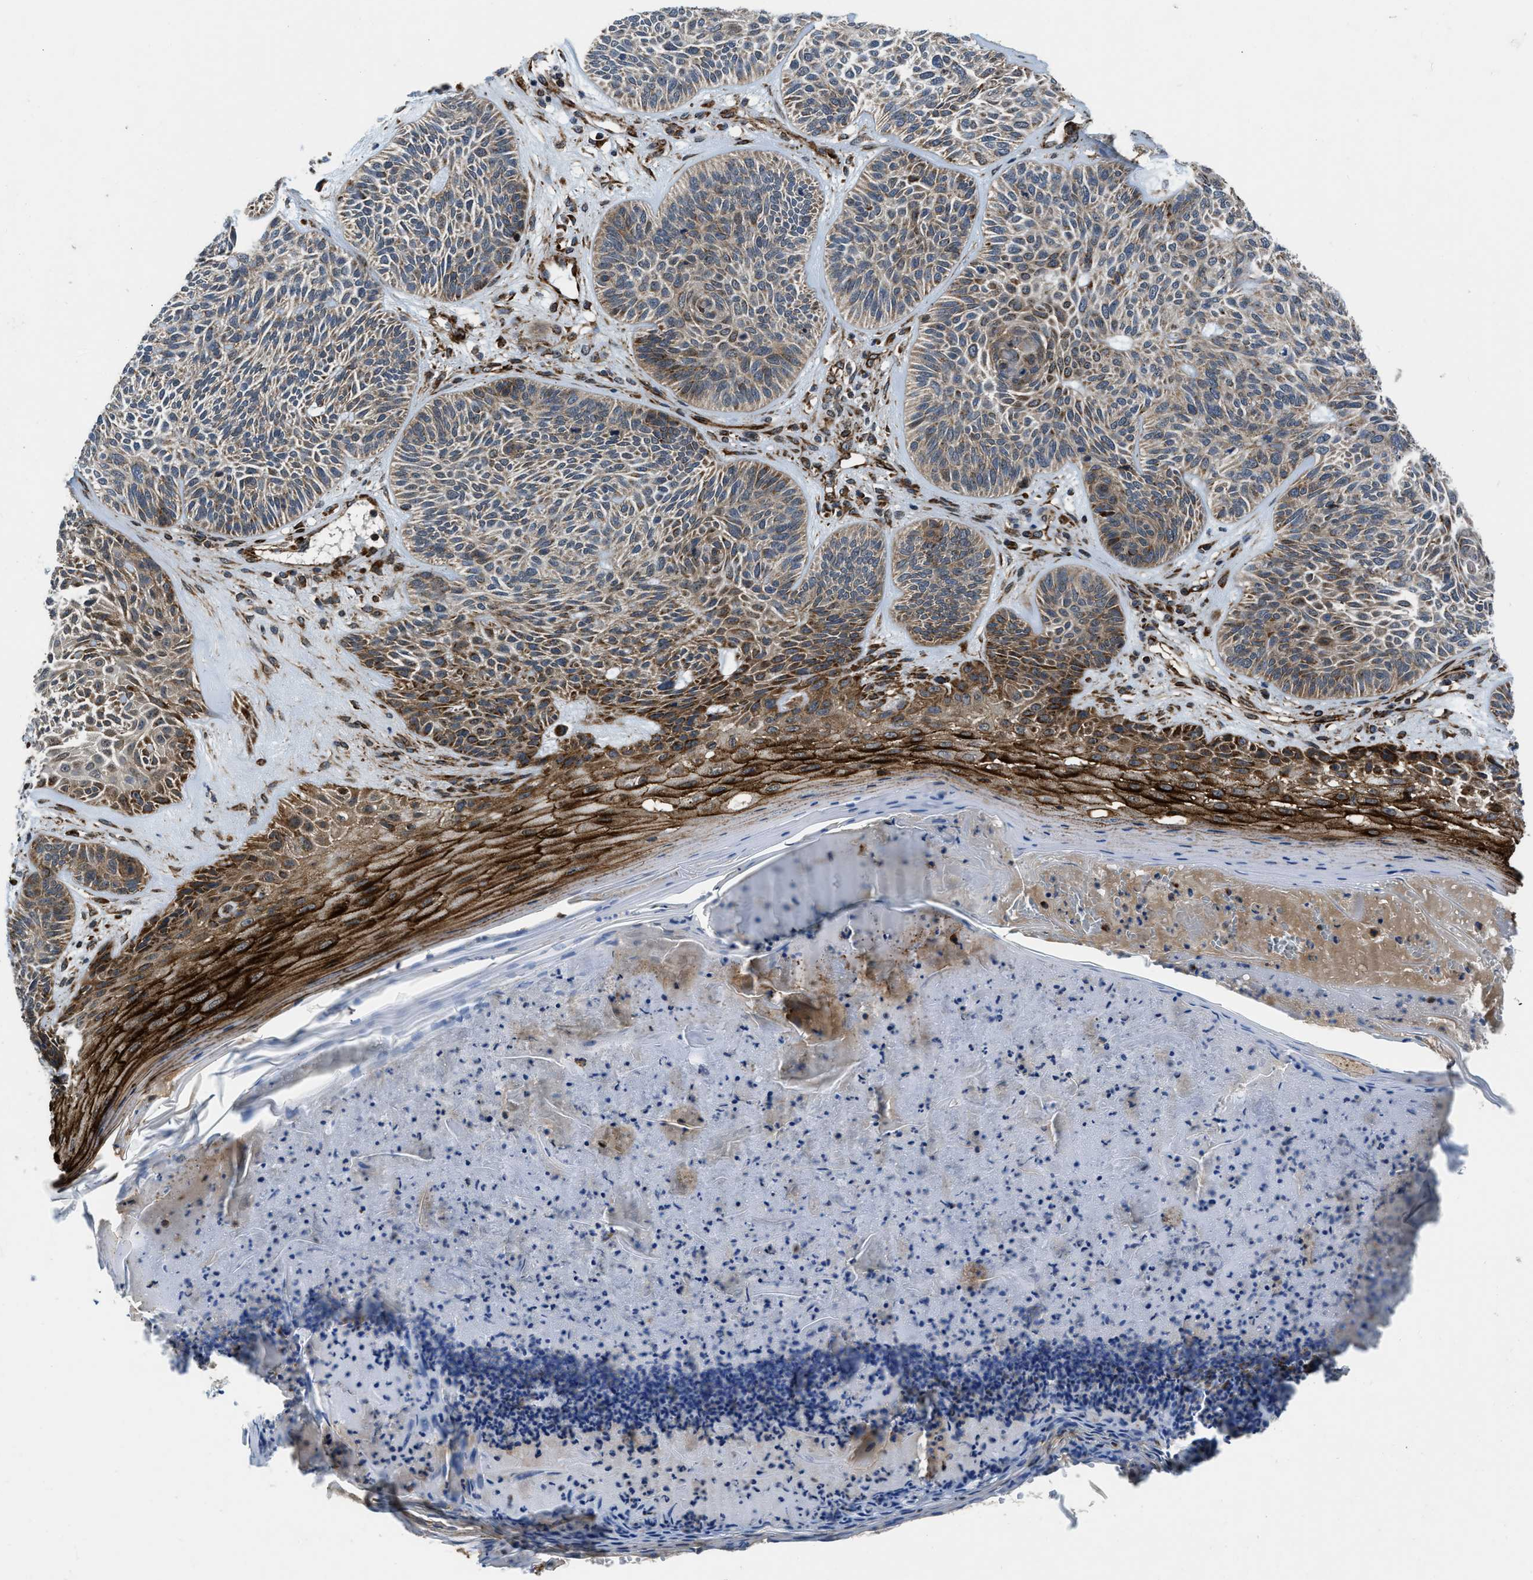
{"staining": {"intensity": "moderate", "quantity": ">75%", "location": "cytoplasmic/membranous"}, "tissue": "skin cancer", "cell_type": "Tumor cells", "image_type": "cancer", "snomed": [{"axis": "morphology", "description": "Basal cell carcinoma"}, {"axis": "topography", "description": "Skin"}], "caption": "Protein staining displays moderate cytoplasmic/membranous positivity in about >75% of tumor cells in skin basal cell carcinoma.", "gene": "GSDME", "patient": {"sex": "male", "age": 55}}